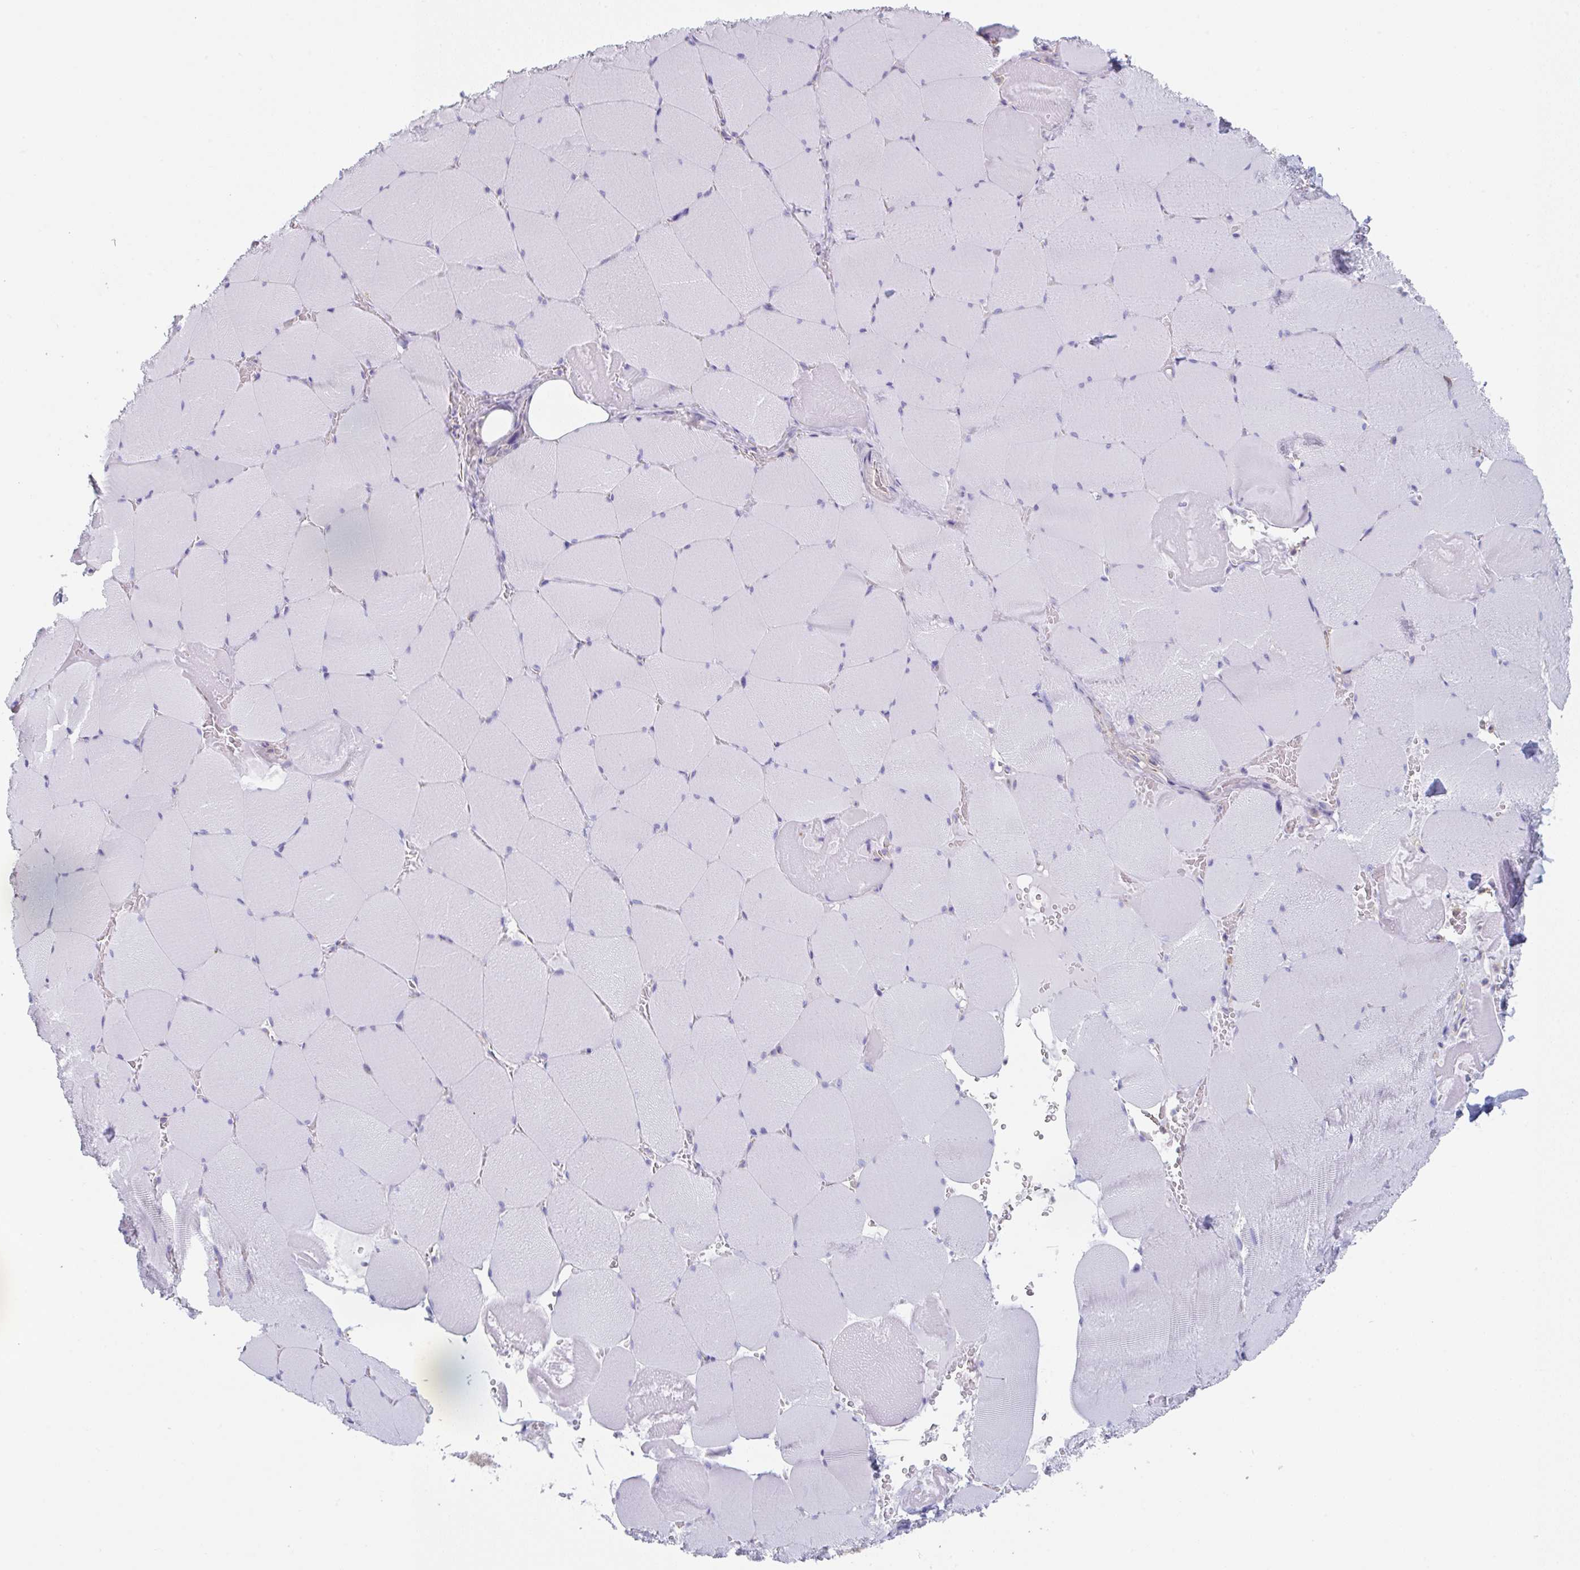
{"staining": {"intensity": "negative", "quantity": "none", "location": "none"}, "tissue": "skeletal muscle", "cell_type": "Myocytes", "image_type": "normal", "snomed": [{"axis": "morphology", "description": "Normal tissue, NOS"}, {"axis": "topography", "description": "Skeletal muscle"}, {"axis": "topography", "description": "Head-Neck"}], "caption": "The histopathology image reveals no significant expression in myocytes of skeletal muscle.", "gene": "AMPD2", "patient": {"sex": "male", "age": 66}}